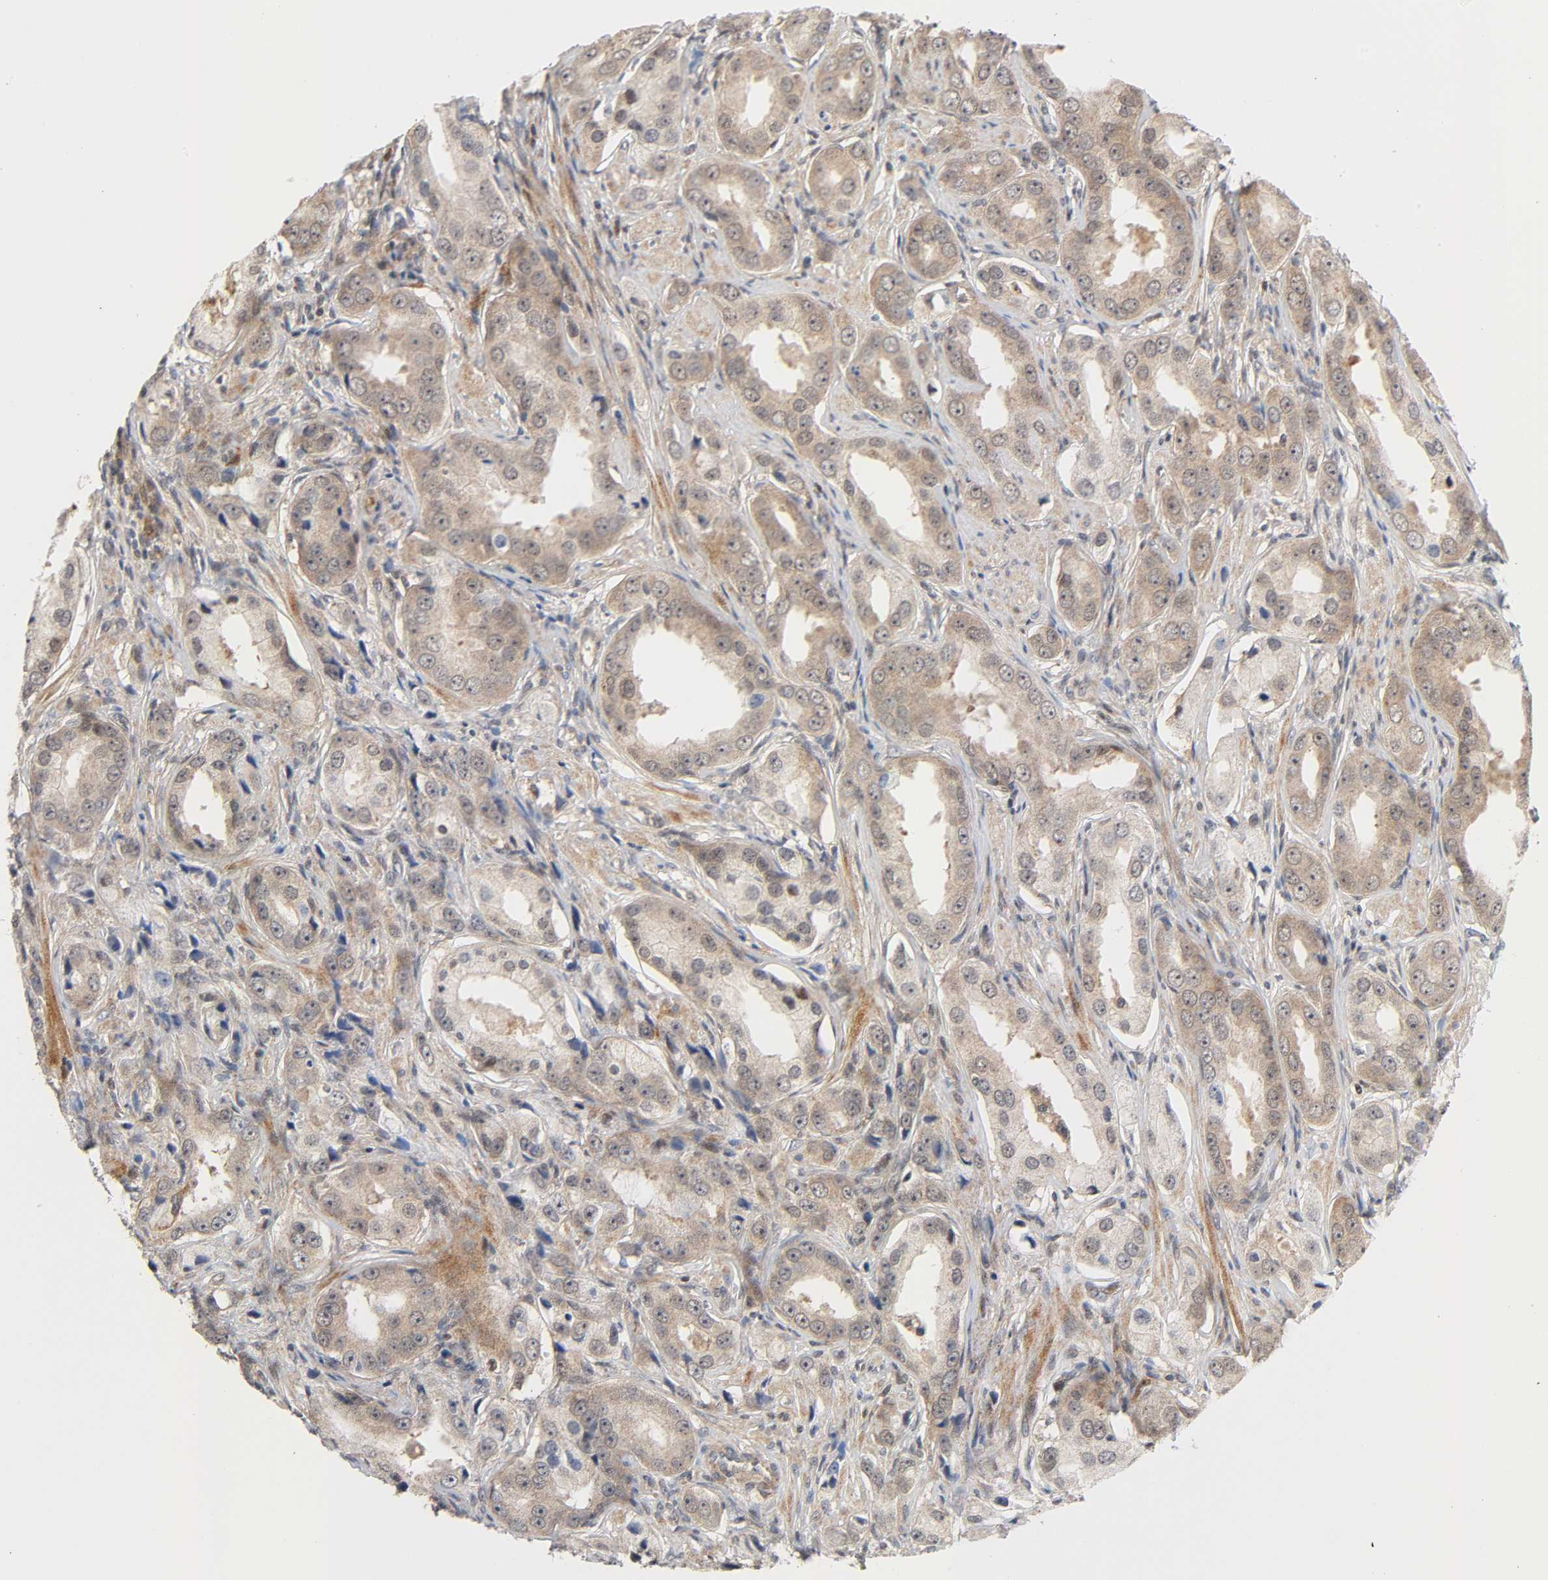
{"staining": {"intensity": "weak", "quantity": ">75%", "location": "cytoplasmic/membranous"}, "tissue": "prostate cancer", "cell_type": "Tumor cells", "image_type": "cancer", "snomed": [{"axis": "morphology", "description": "Adenocarcinoma, Medium grade"}, {"axis": "topography", "description": "Prostate"}], "caption": "Immunohistochemical staining of prostate adenocarcinoma (medium-grade) demonstrates weak cytoplasmic/membranous protein expression in approximately >75% of tumor cells. (DAB = brown stain, brightfield microscopy at high magnification).", "gene": "CASP9", "patient": {"sex": "male", "age": 53}}